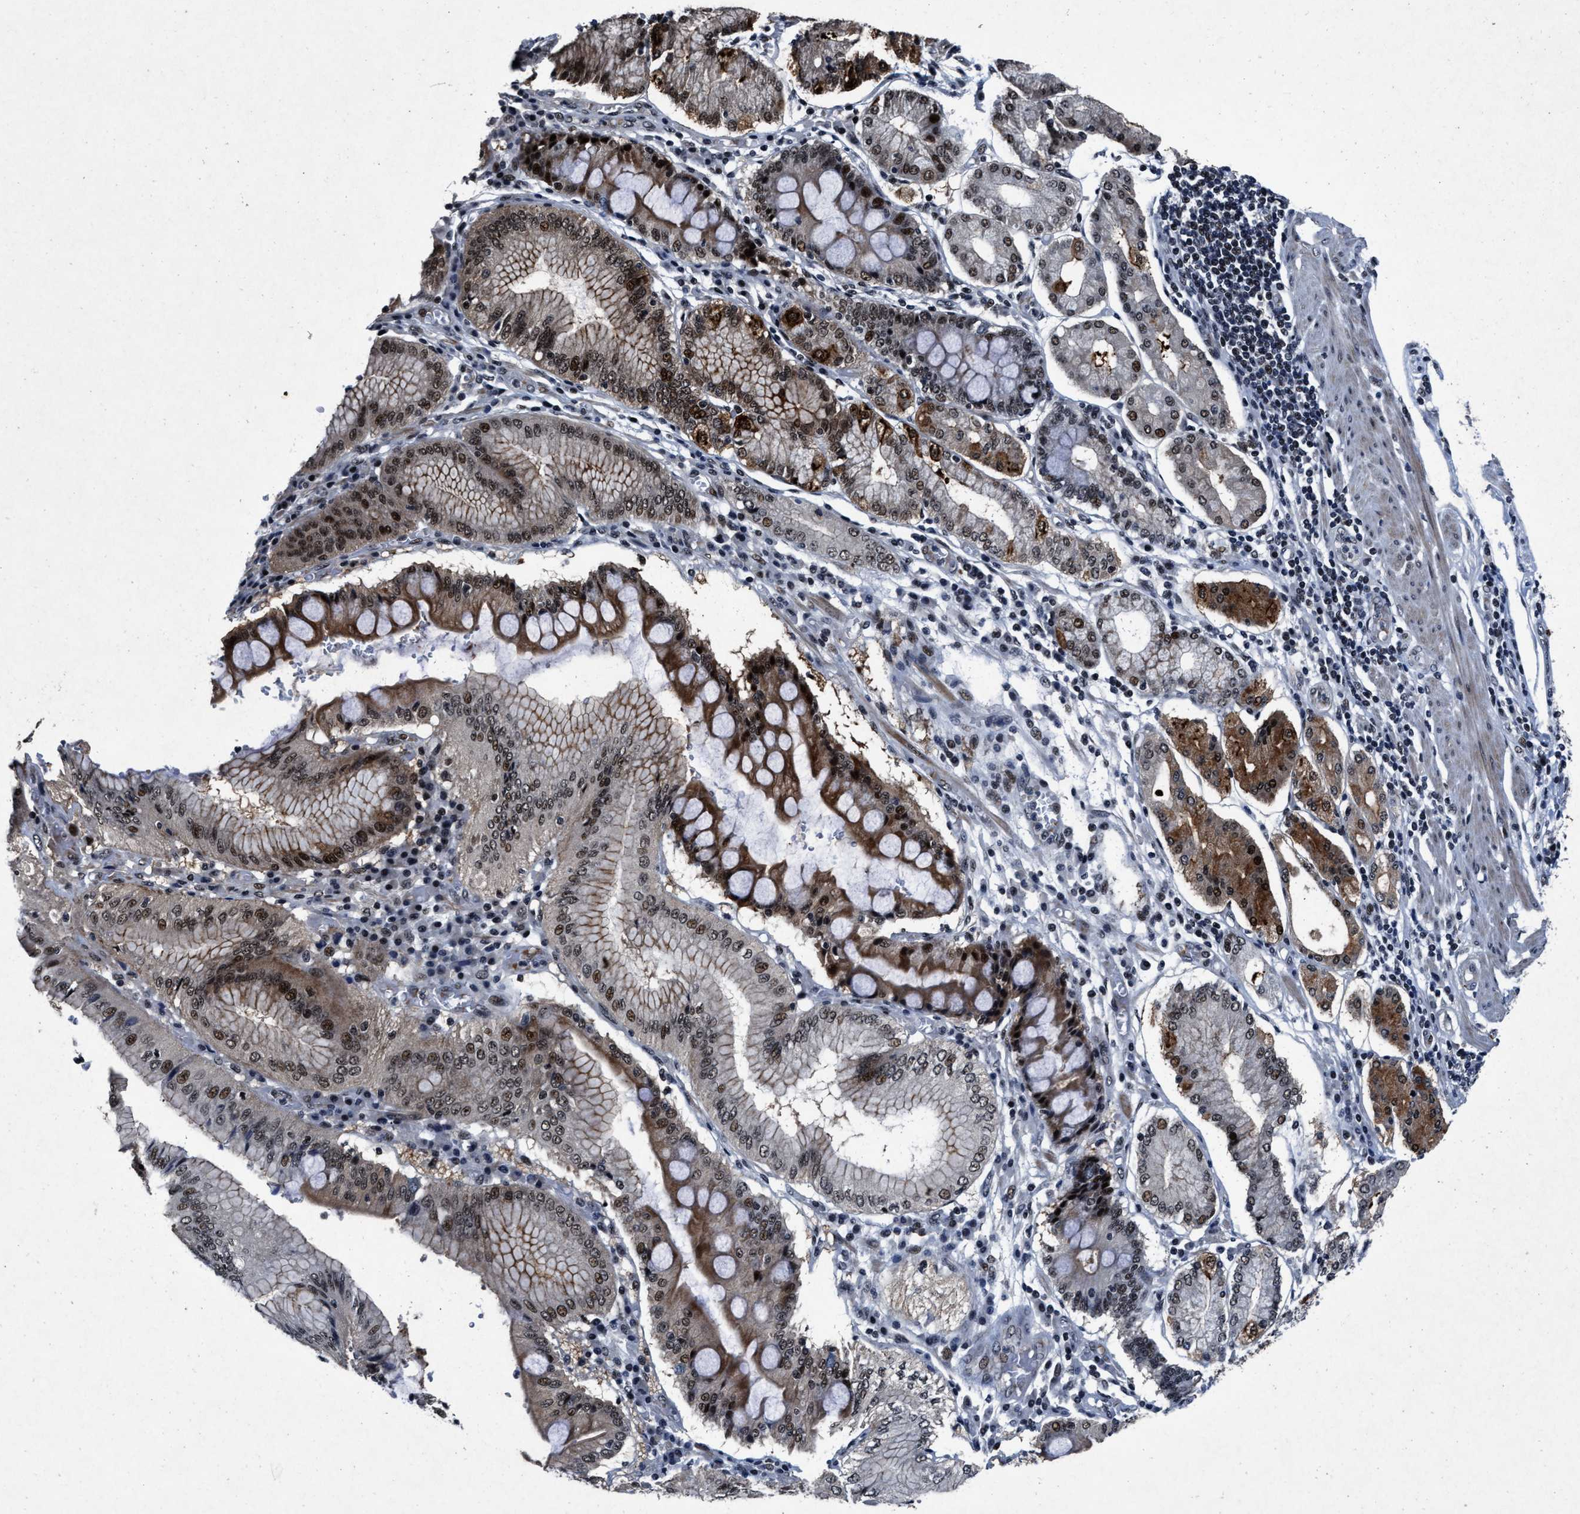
{"staining": {"intensity": "moderate", "quantity": ">75%", "location": "cytoplasmic/membranous,nuclear"}, "tissue": "stomach cancer", "cell_type": "Tumor cells", "image_type": "cancer", "snomed": [{"axis": "morphology", "description": "Adenocarcinoma, NOS"}, {"axis": "topography", "description": "Stomach"}], "caption": "Stomach adenocarcinoma was stained to show a protein in brown. There is medium levels of moderate cytoplasmic/membranous and nuclear staining in about >75% of tumor cells.", "gene": "ZNF233", "patient": {"sex": "female", "age": 73}}